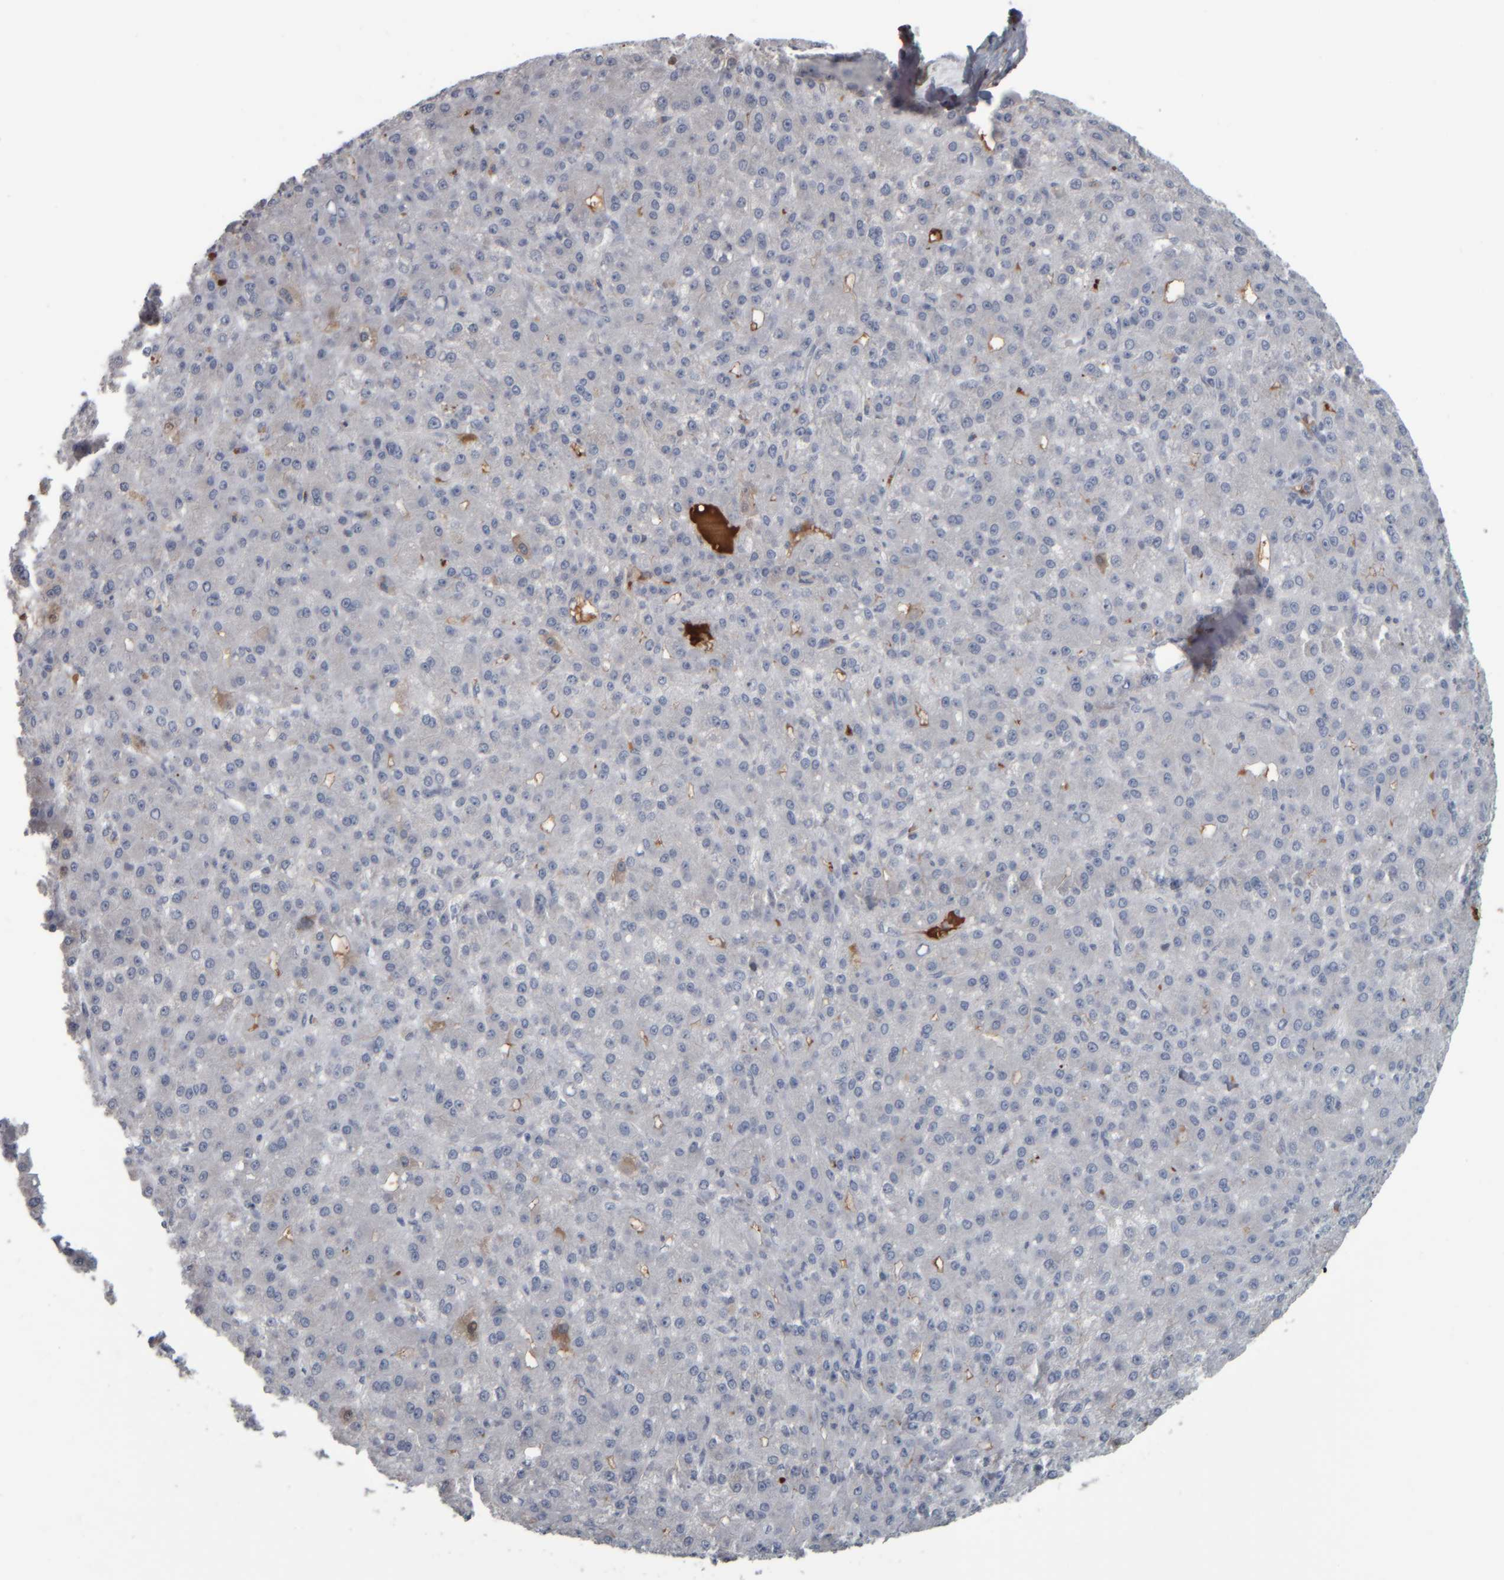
{"staining": {"intensity": "negative", "quantity": "none", "location": "none"}, "tissue": "liver cancer", "cell_type": "Tumor cells", "image_type": "cancer", "snomed": [{"axis": "morphology", "description": "Carcinoma, Hepatocellular, NOS"}, {"axis": "topography", "description": "Liver"}], "caption": "Photomicrograph shows no significant protein staining in tumor cells of liver cancer.", "gene": "CAVIN4", "patient": {"sex": "male", "age": 67}}